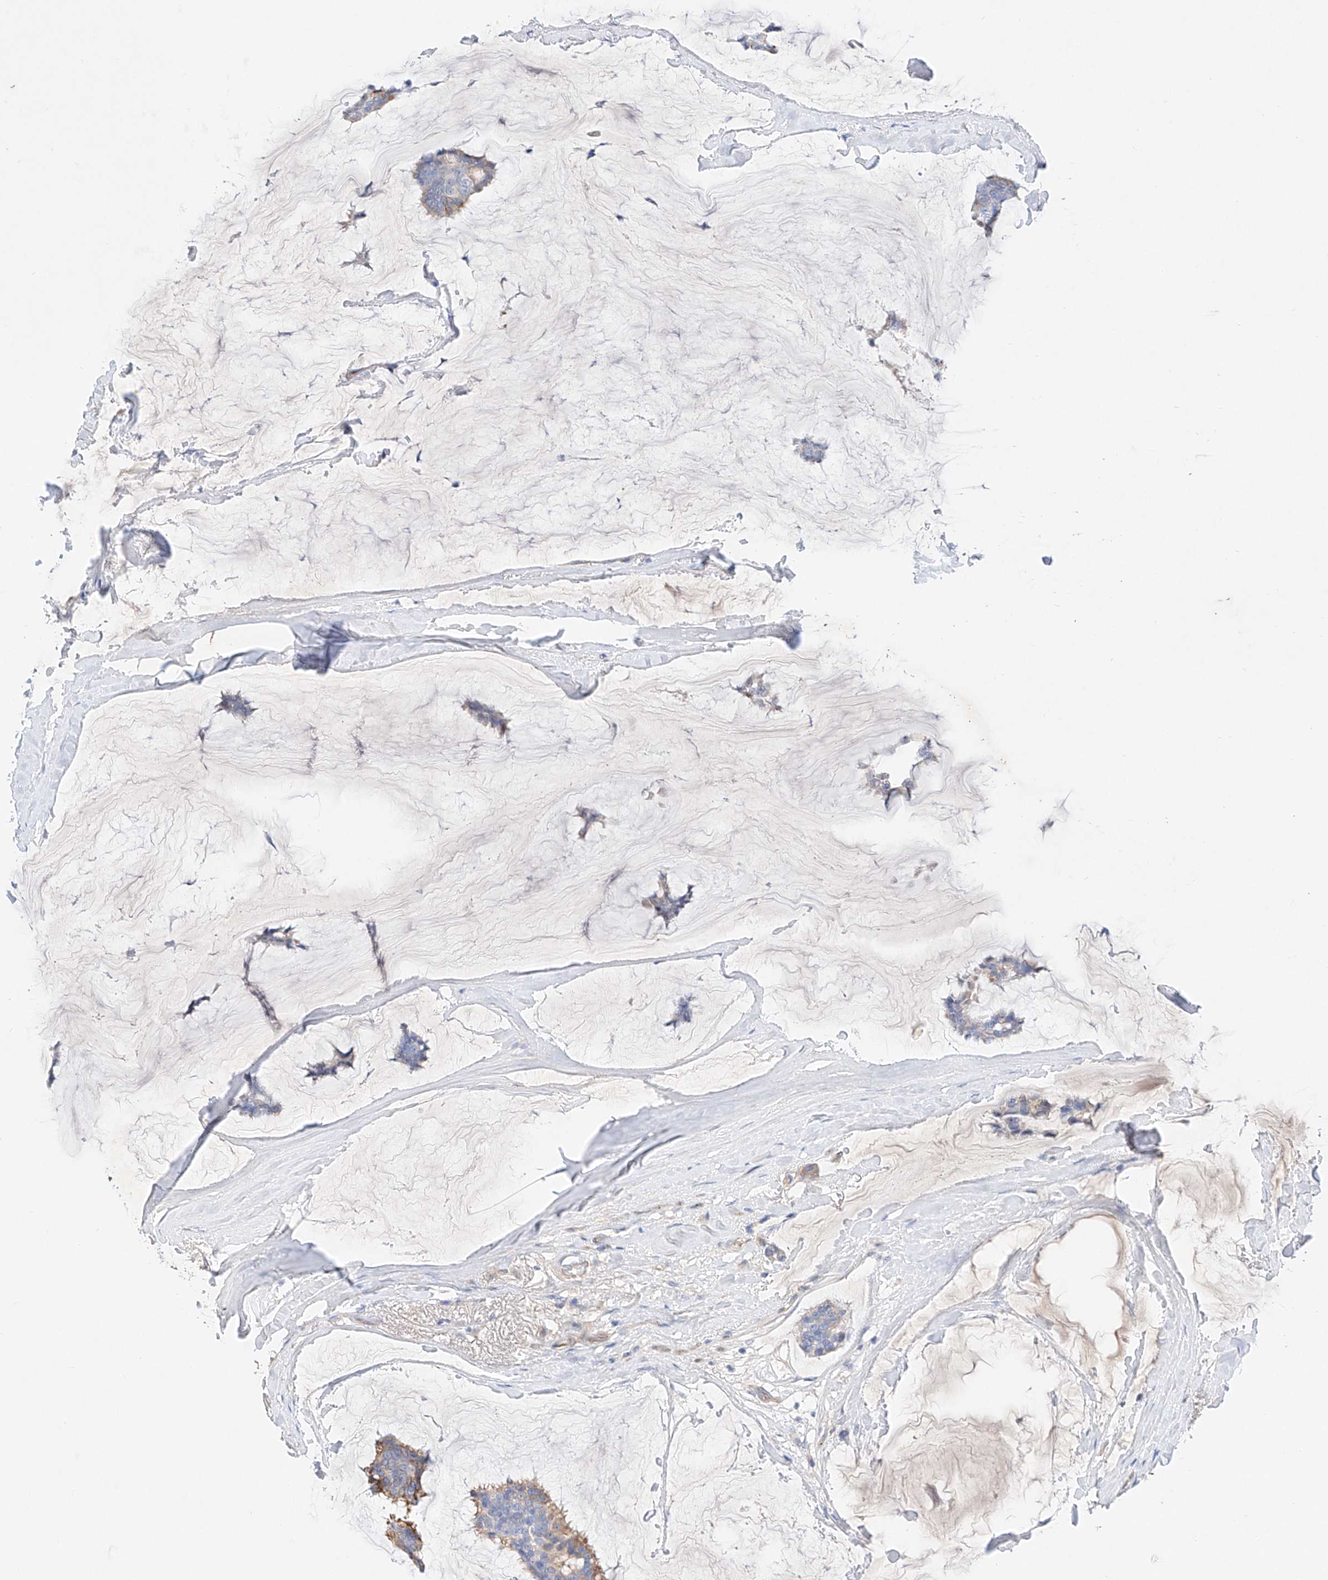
{"staining": {"intensity": "weak", "quantity": "25%-75%", "location": "cytoplasmic/membranous"}, "tissue": "breast cancer", "cell_type": "Tumor cells", "image_type": "cancer", "snomed": [{"axis": "morphology", "description": "Duct carcinoma"}, {"axis": "topography", "description": "Breast"}], "caption": "Breast invasive ductal carcinoma stained with DAB IHC displays low levels of weak cytoplasmic/membranous staining in about 25%-75% of tumor cells.", "gene": "SBSPON", "patient": {"sex": "female", "age": 93}}